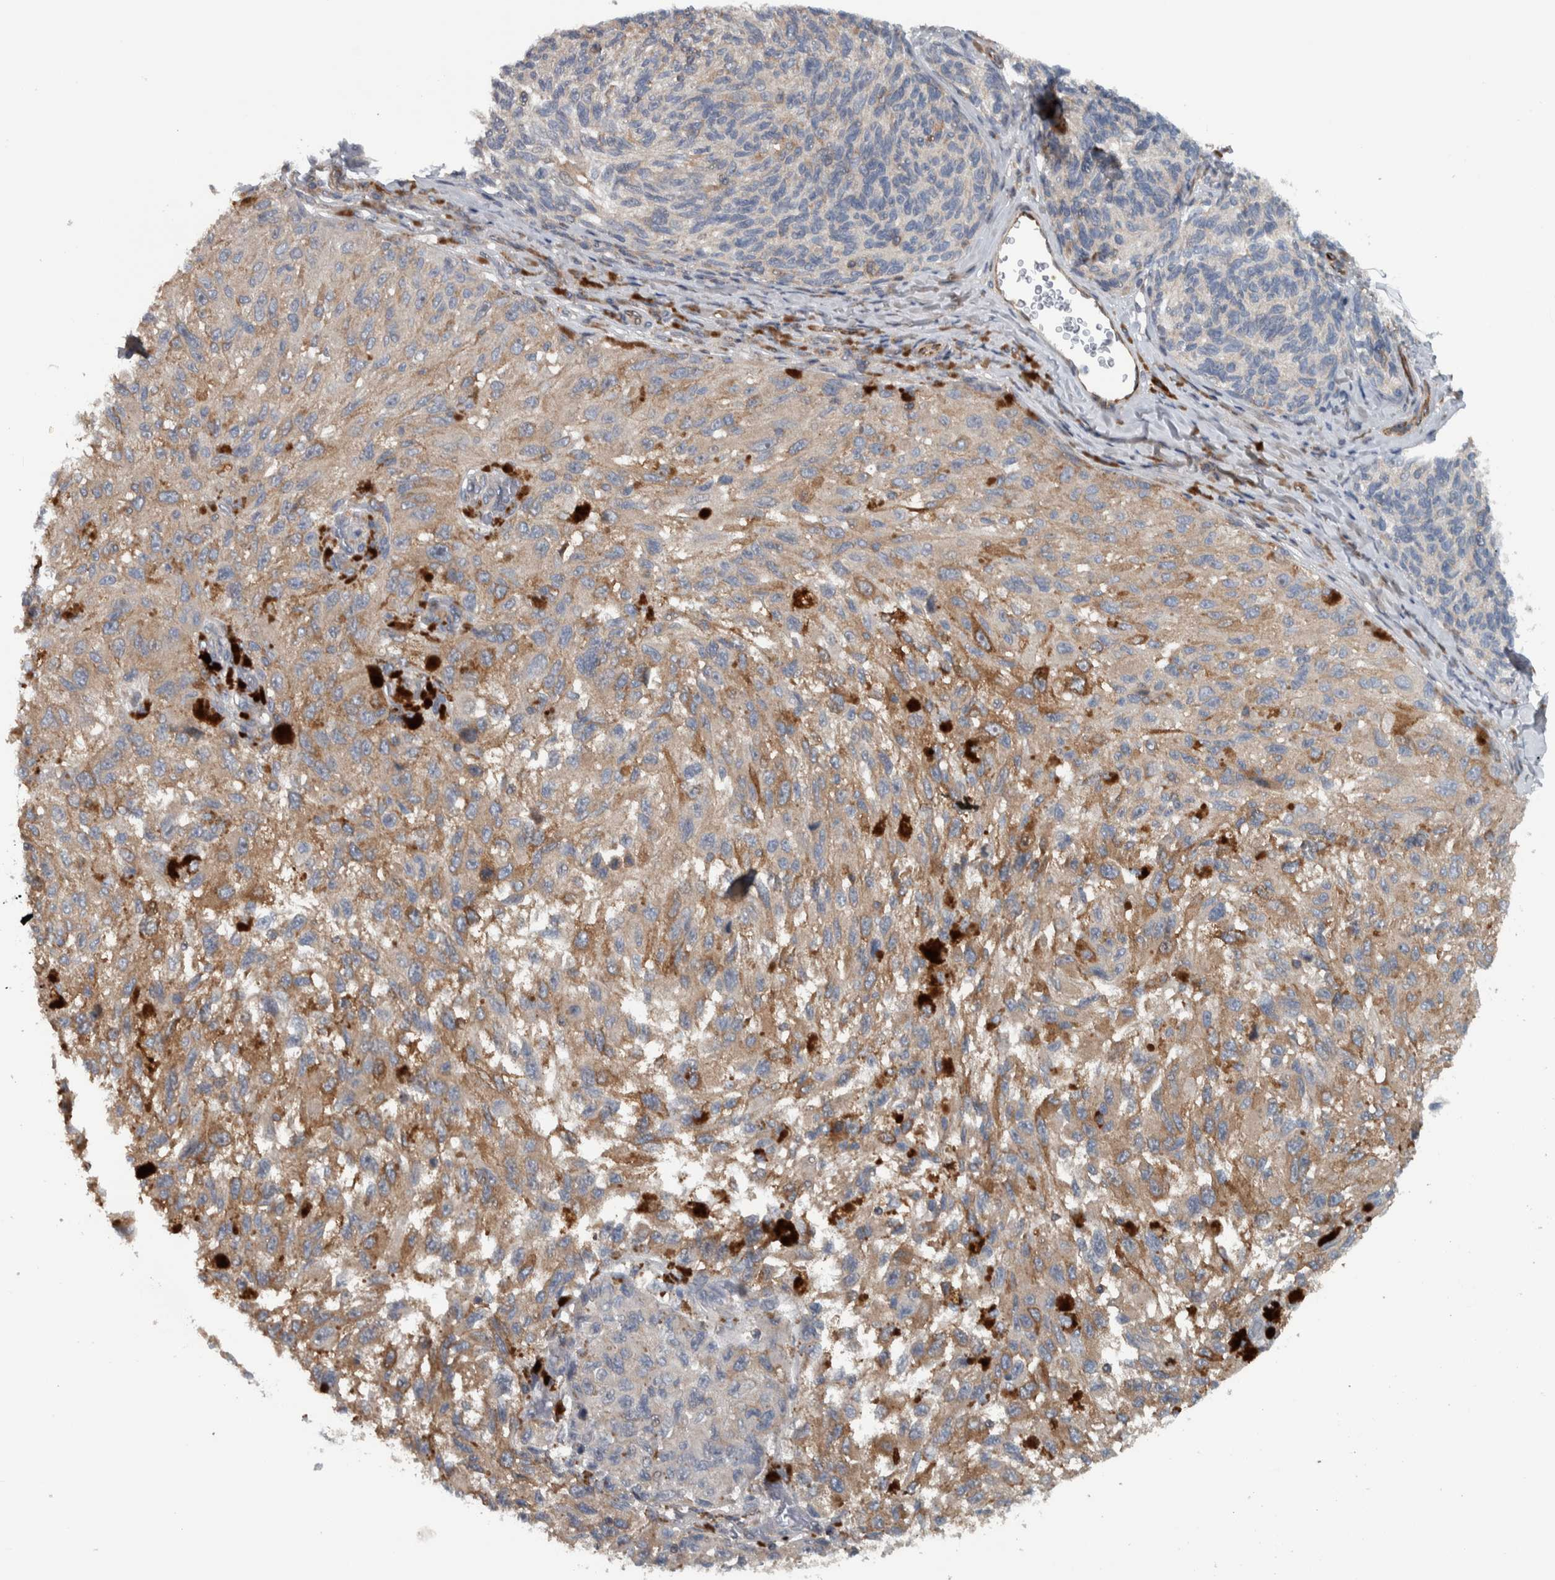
{"staining": {"intensity": "weak", "quantity": ">75%", "location": "cytoplasmic/membranous"}, "tissue": "melanoma", "cell_type": "Tumor cells", "image_type": "cancer", "snomed": [{"axis": "morphology", "description": "Malignant melanoma, NOS"}, {"axis": "topography", "description": "Skin"}], "caption": "Immunohistochemistry of human malignant melanoma demonstrates low levels of weak cytoplasmic/membranous expression in approximately >75% of tumor cells. Using DAB (3,3'-diaminobenzidine) (brown) and hematoxylin (blue) stains, captured at high magnification using brightfield microscopy.", "gene": "BAIAP2L1", "patient": {"sex": "female", "age": 73}}